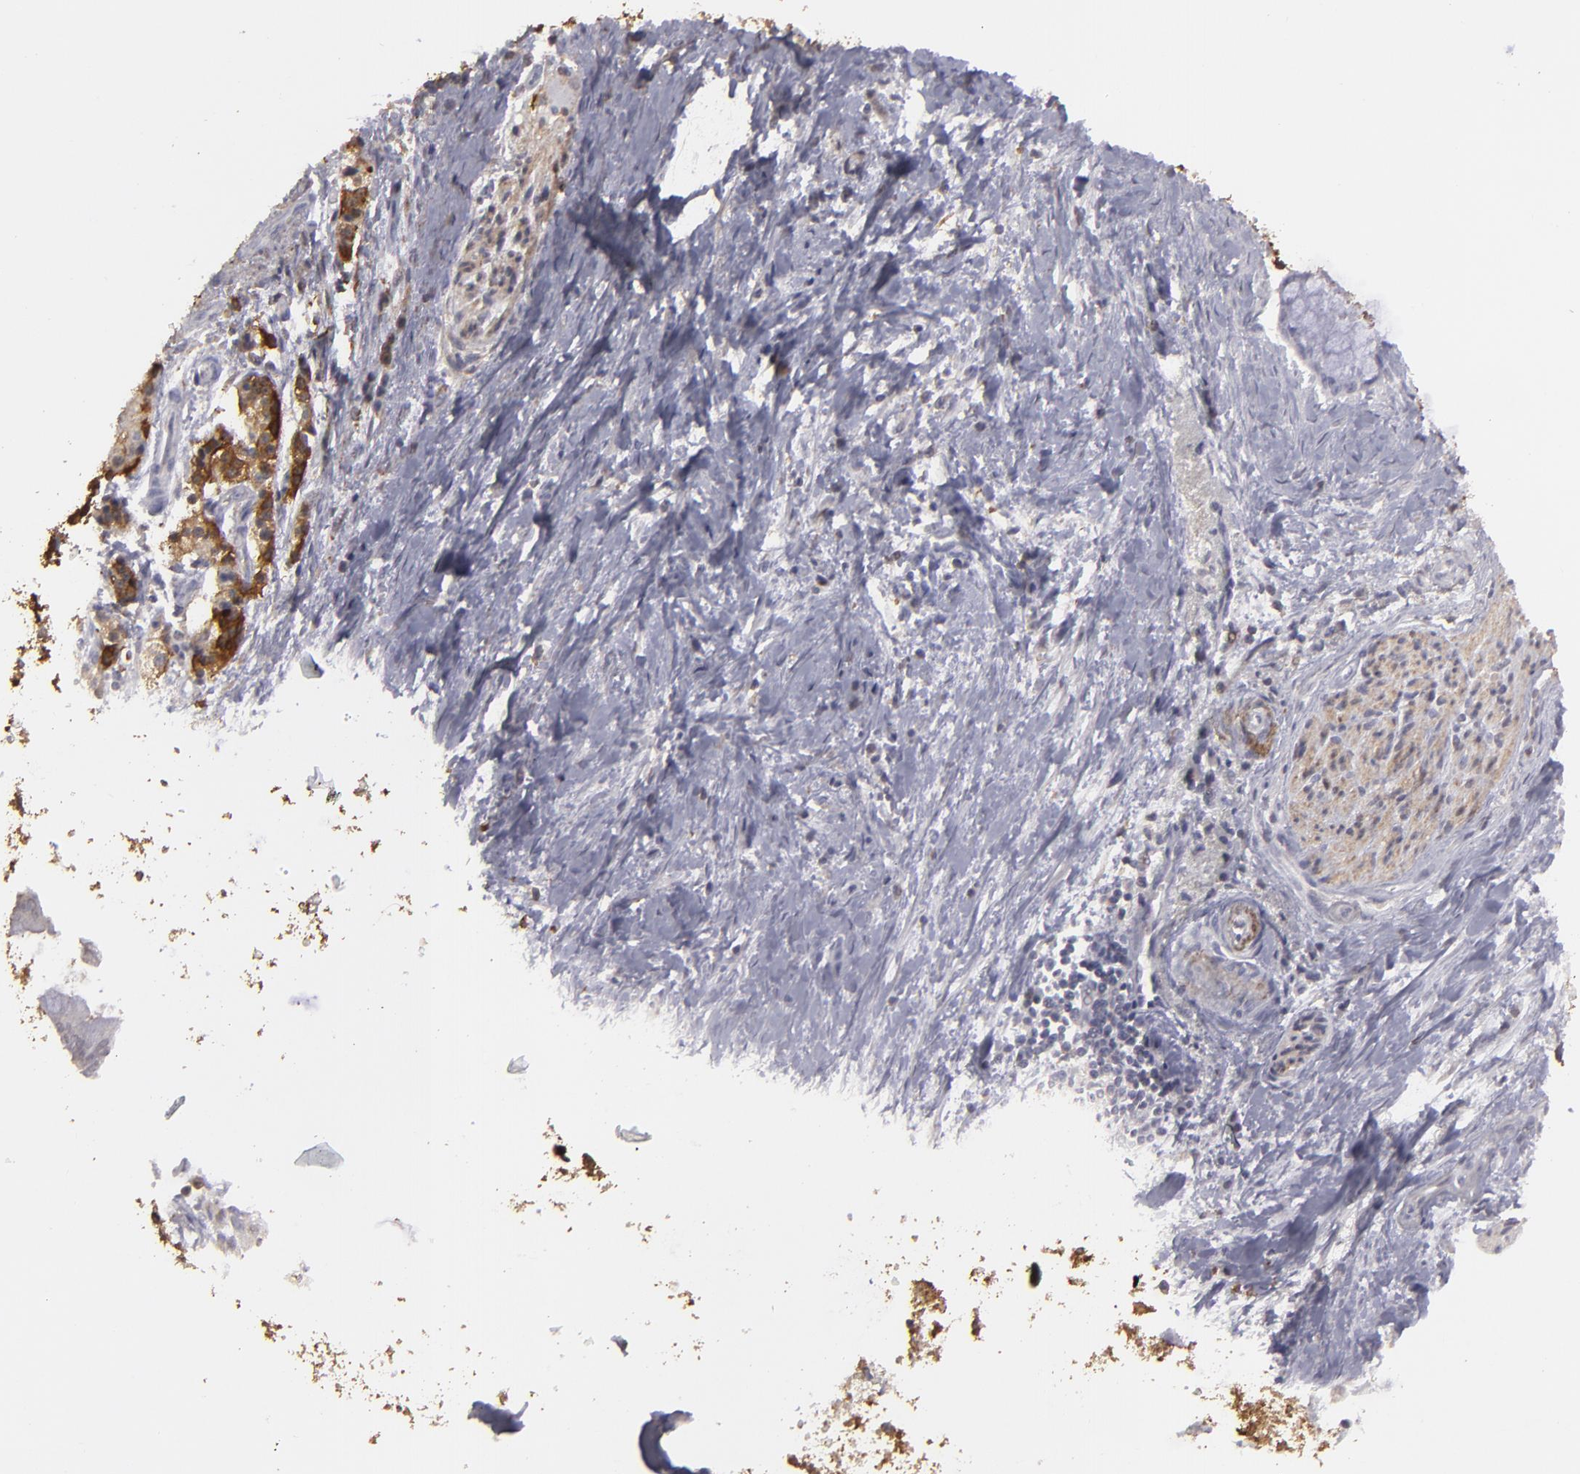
{"staining": {"intensity": "strong", "quantity": ">75%", "location": "cytoplasmic/membranous"}, "tissue": "pancreatic cancer", "cell_type": "Tumor cells", "image_type": "cancer", "snomed": [{"axis": "morphology", "description": "Adenocarcinoma, NOS"}, {"axis": "topography", "description": "Pancreas"}], "caption": "DAB immunohistochemical staining of human pancreatic cancer (adenocarcinoma) exhibits strong cytoplasmic/membranous protein expression in approximately >75% of tumor cells.", "gene": "SEMA3G", "patient": {"sex": "male", "age": 59}}